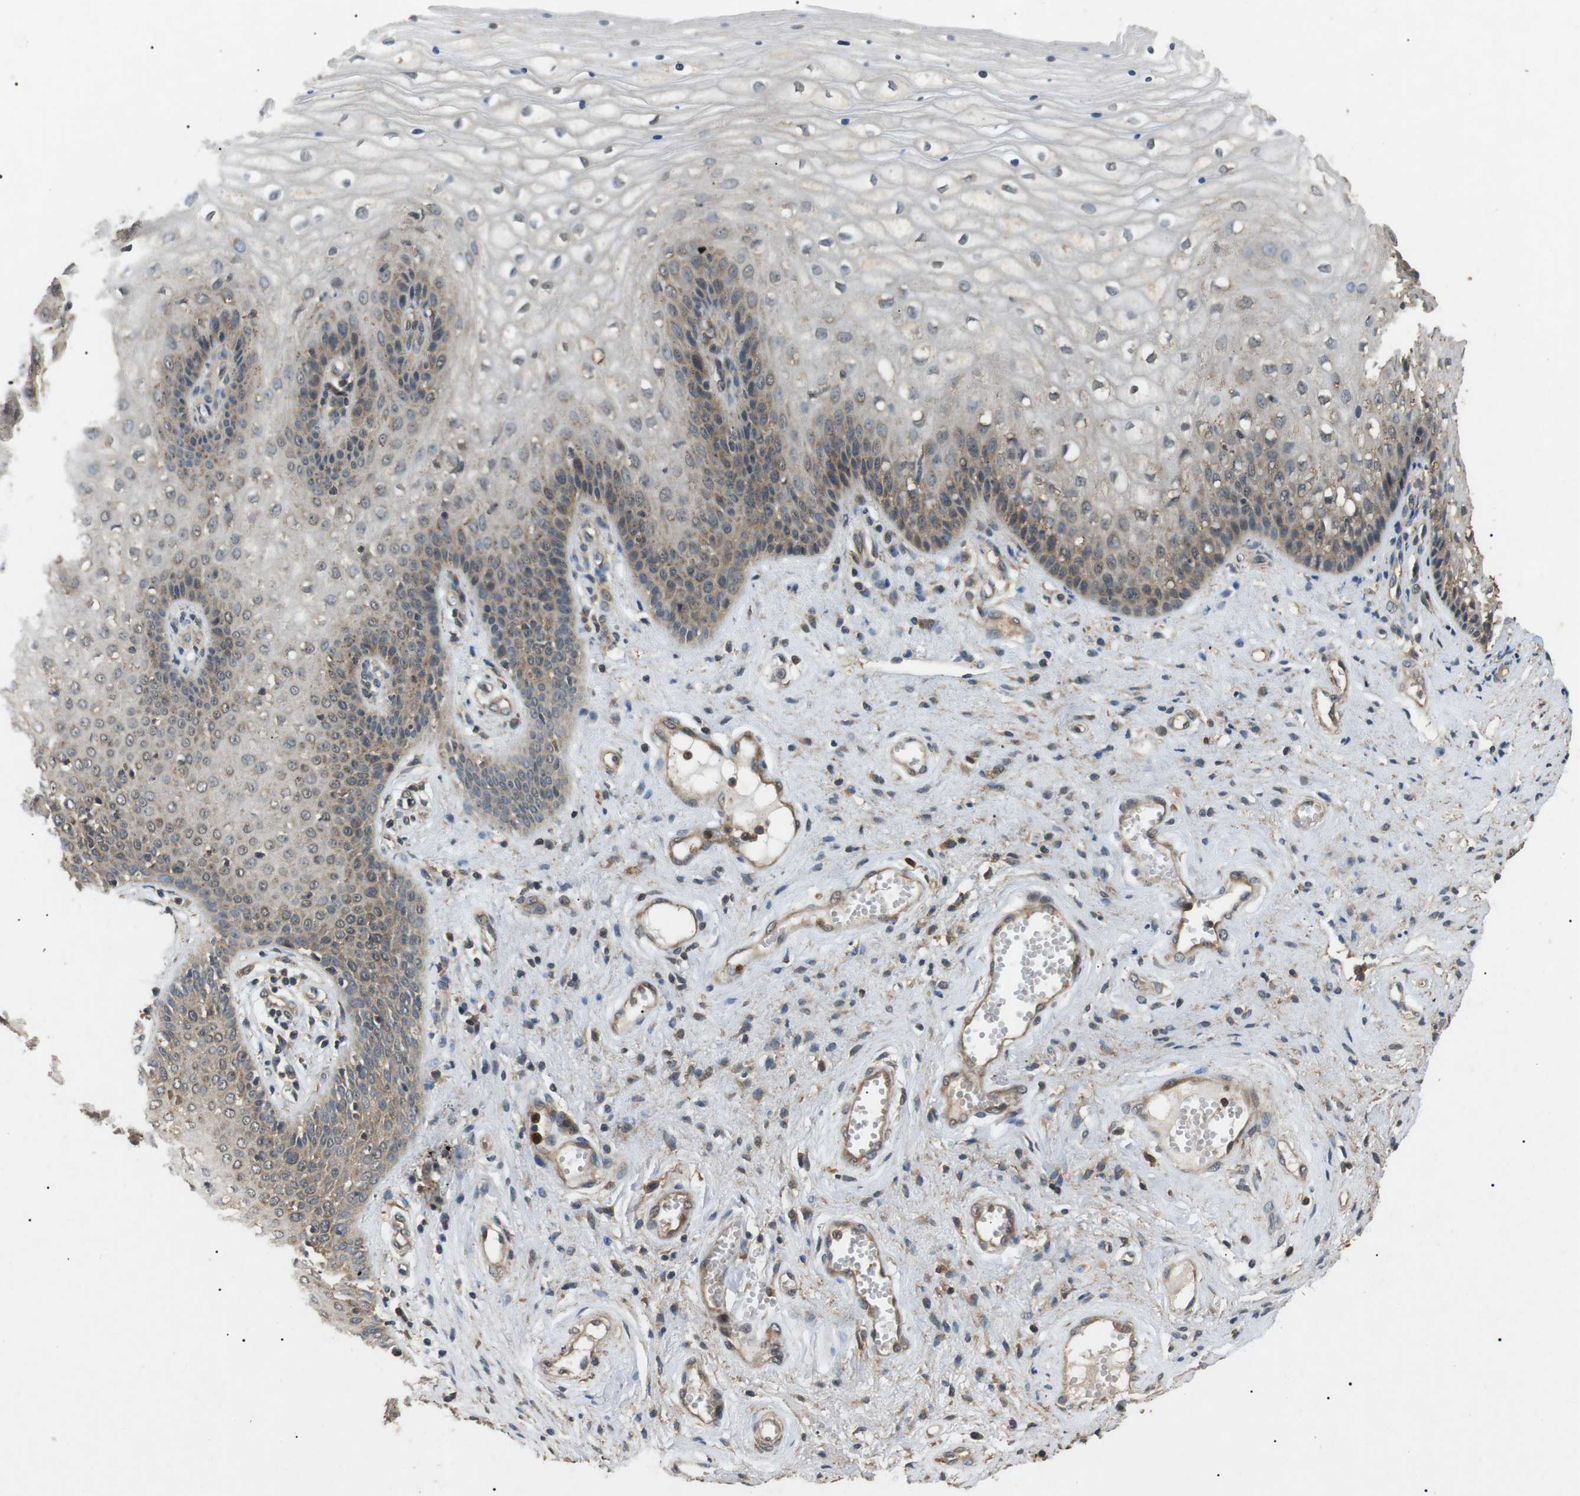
{"staining": {"intensity": "weak", "quantity": "25%-75%", "location": "cytoplasmic/membranous"}, "tissue": "vagina", "cell_type": "Squamous epithelial cells", "image_type": "normal", "snomed": [{"axis": "morphology", "description": "Normal tissue, NOS"}, {"axis": "topography", "description": "Vagina"}], "caption": "Squamous epithelial cells exhibit low levels of weak cytoplasmic/membranous expression in about 25%-75% of cells in benign vagina. The protein is stained brown, and the nuclei are stained in blue (DAB (3,3'-diaminobenzidine) IHC with brightfield microscopy, high magnification).", "gene": "TBC1D15", "patient": {"sex": "female", "age": 34}}